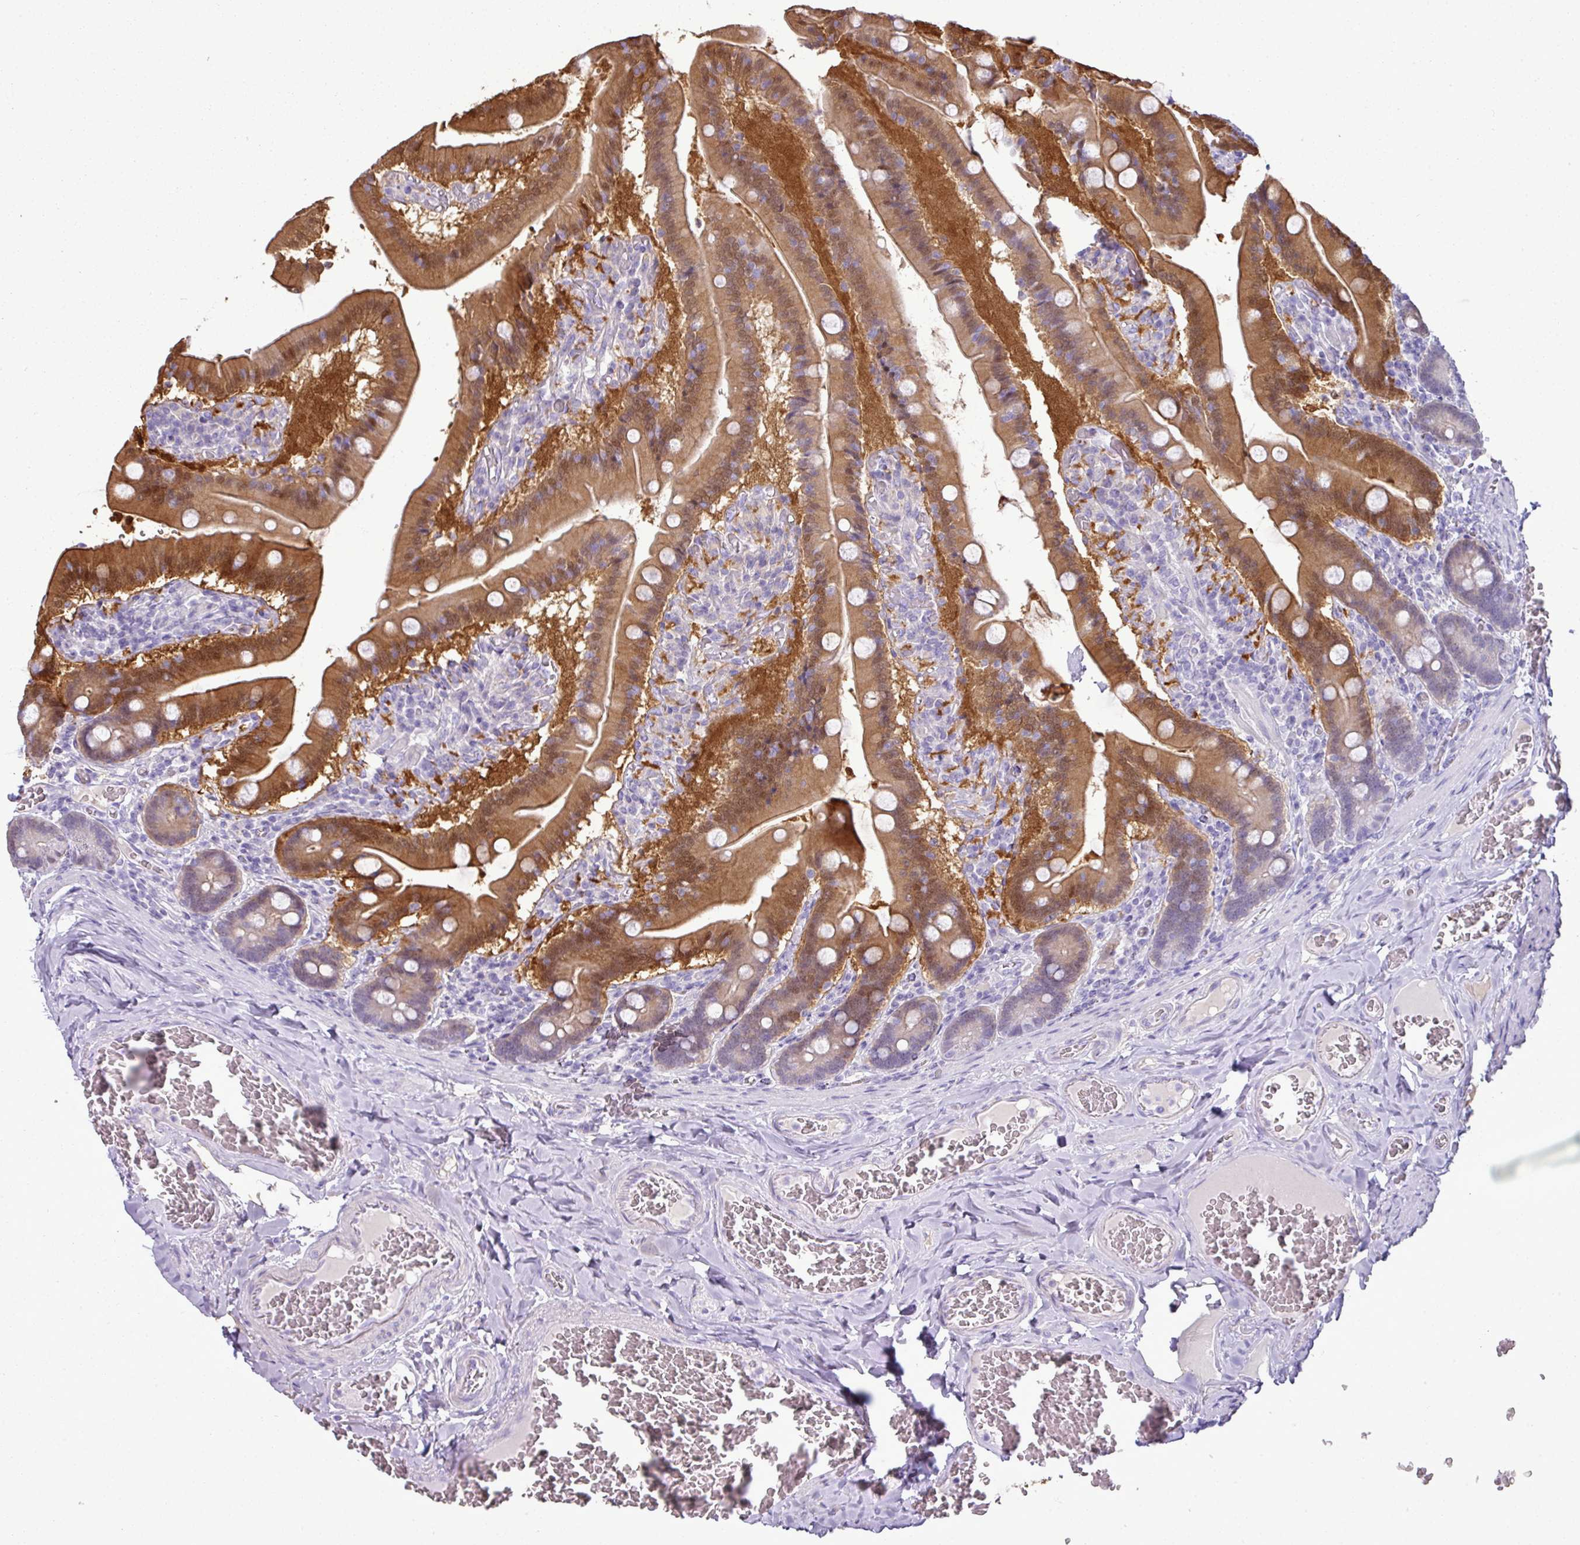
{"staining": {"intensity": "moderate", "quantity": "25%-75%", "location": "cytoplasmic/membranous,nuclear"}, "tissue": "duodenum", "cell_type": "Glandular cells", "image_type": "normal", "snomed": [{"axis": "morphology", "description": "Normal tissue, NOS"}, {"axis": "topography", "description": "Duodenum"}], "caption": "Protein expression by IHC reveals moderate cytoplasmic/membranous,nuclear positivity in about 25%-75% of glandular cells in benign duodenum.", "gene": "GSTA1", "patient": {"sex": "female", "age": 62}}